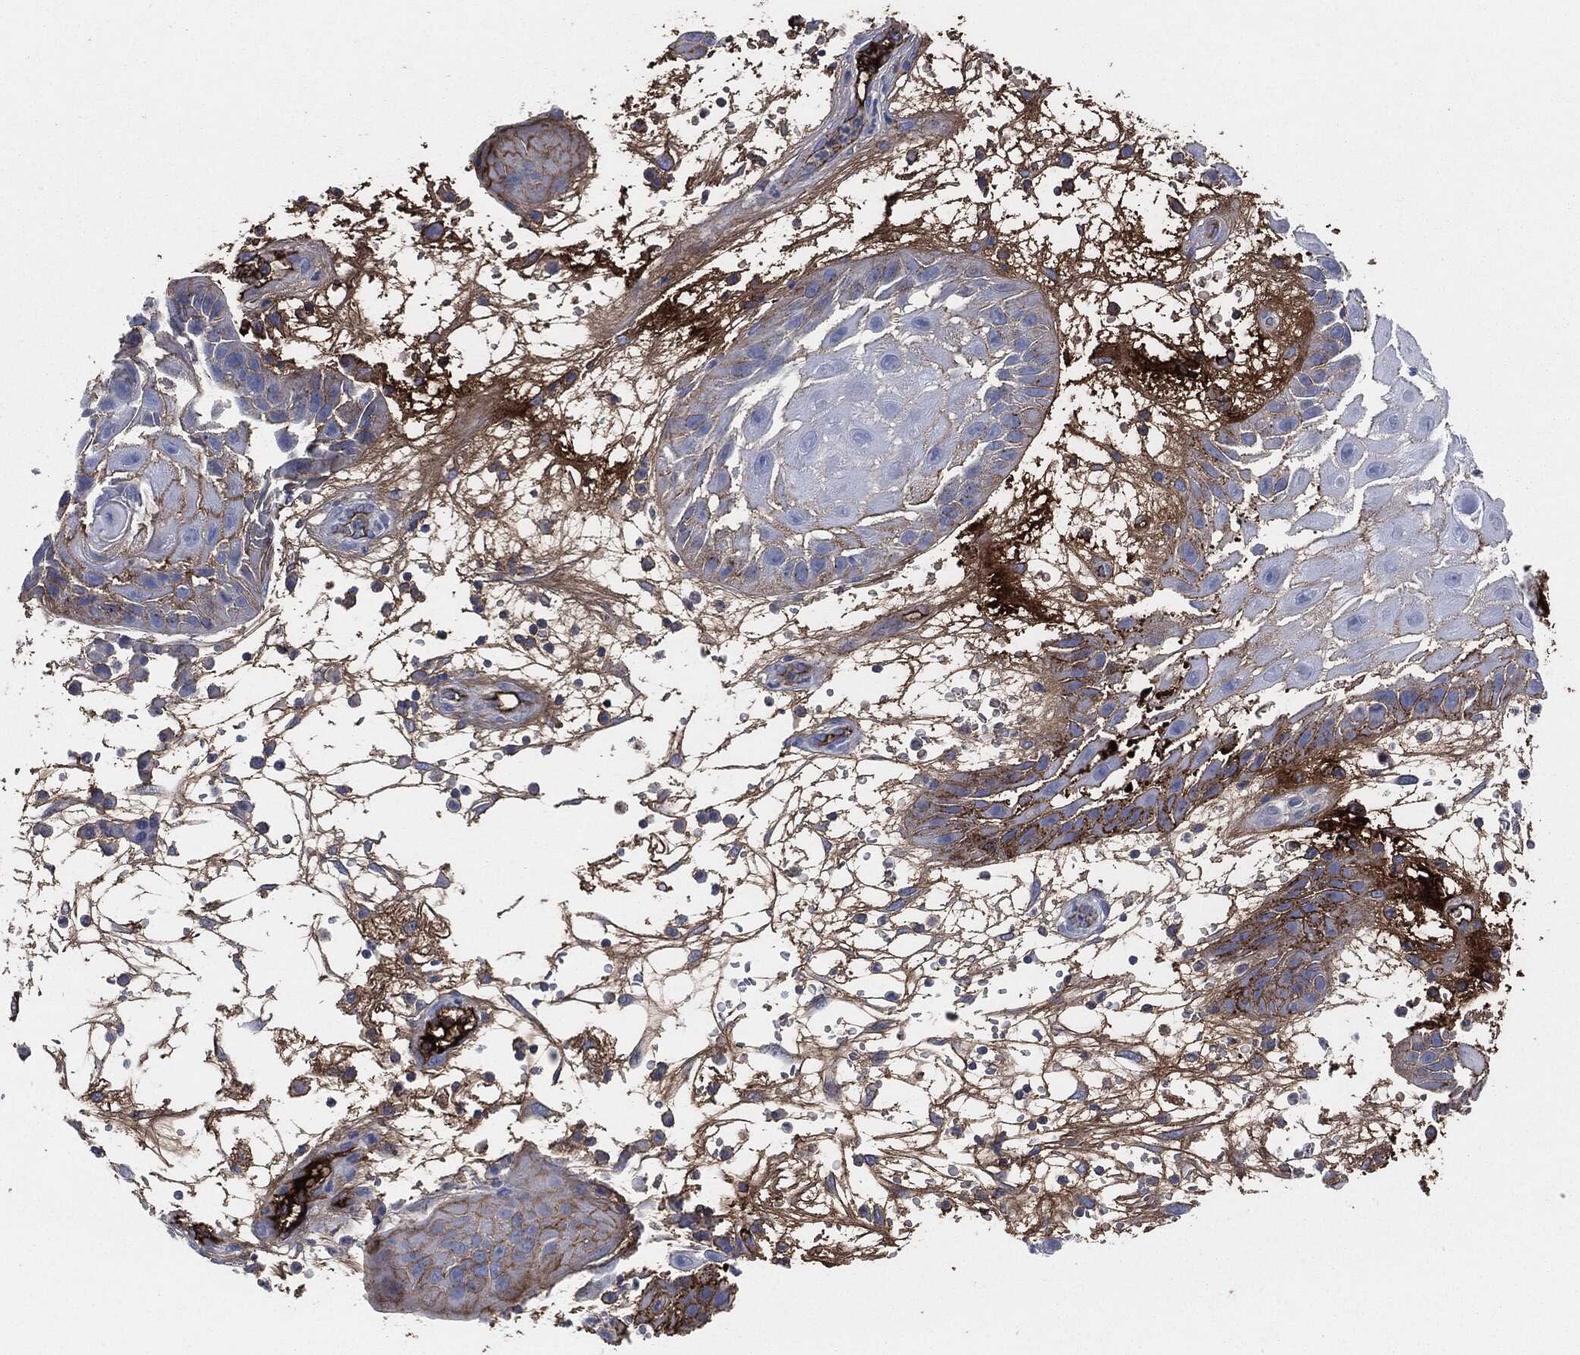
{"staining": {"intensity": "strong", "quantity": "<25%", "location": "cytoplasmic/membranous"}, "tissue": "skin cancer", "cell_type": "Tumor cells", "image_type": "cancer", "snomed": [{"axis": "morphology", "description": "Normal tissue, NOS"}, {"axis": "morphology", "description": "Squamous cell carcinoma, NOS"}, {"axis": "topography", "description": "Skin"}], "caption": "Protein staining exhibits strong cytoplasmic/membranous staining in approximately <25% of tumor cells in skin squamous cell carcinoma.", "gene": "APOB", "patient": {"sex": "male", "age": 79}}